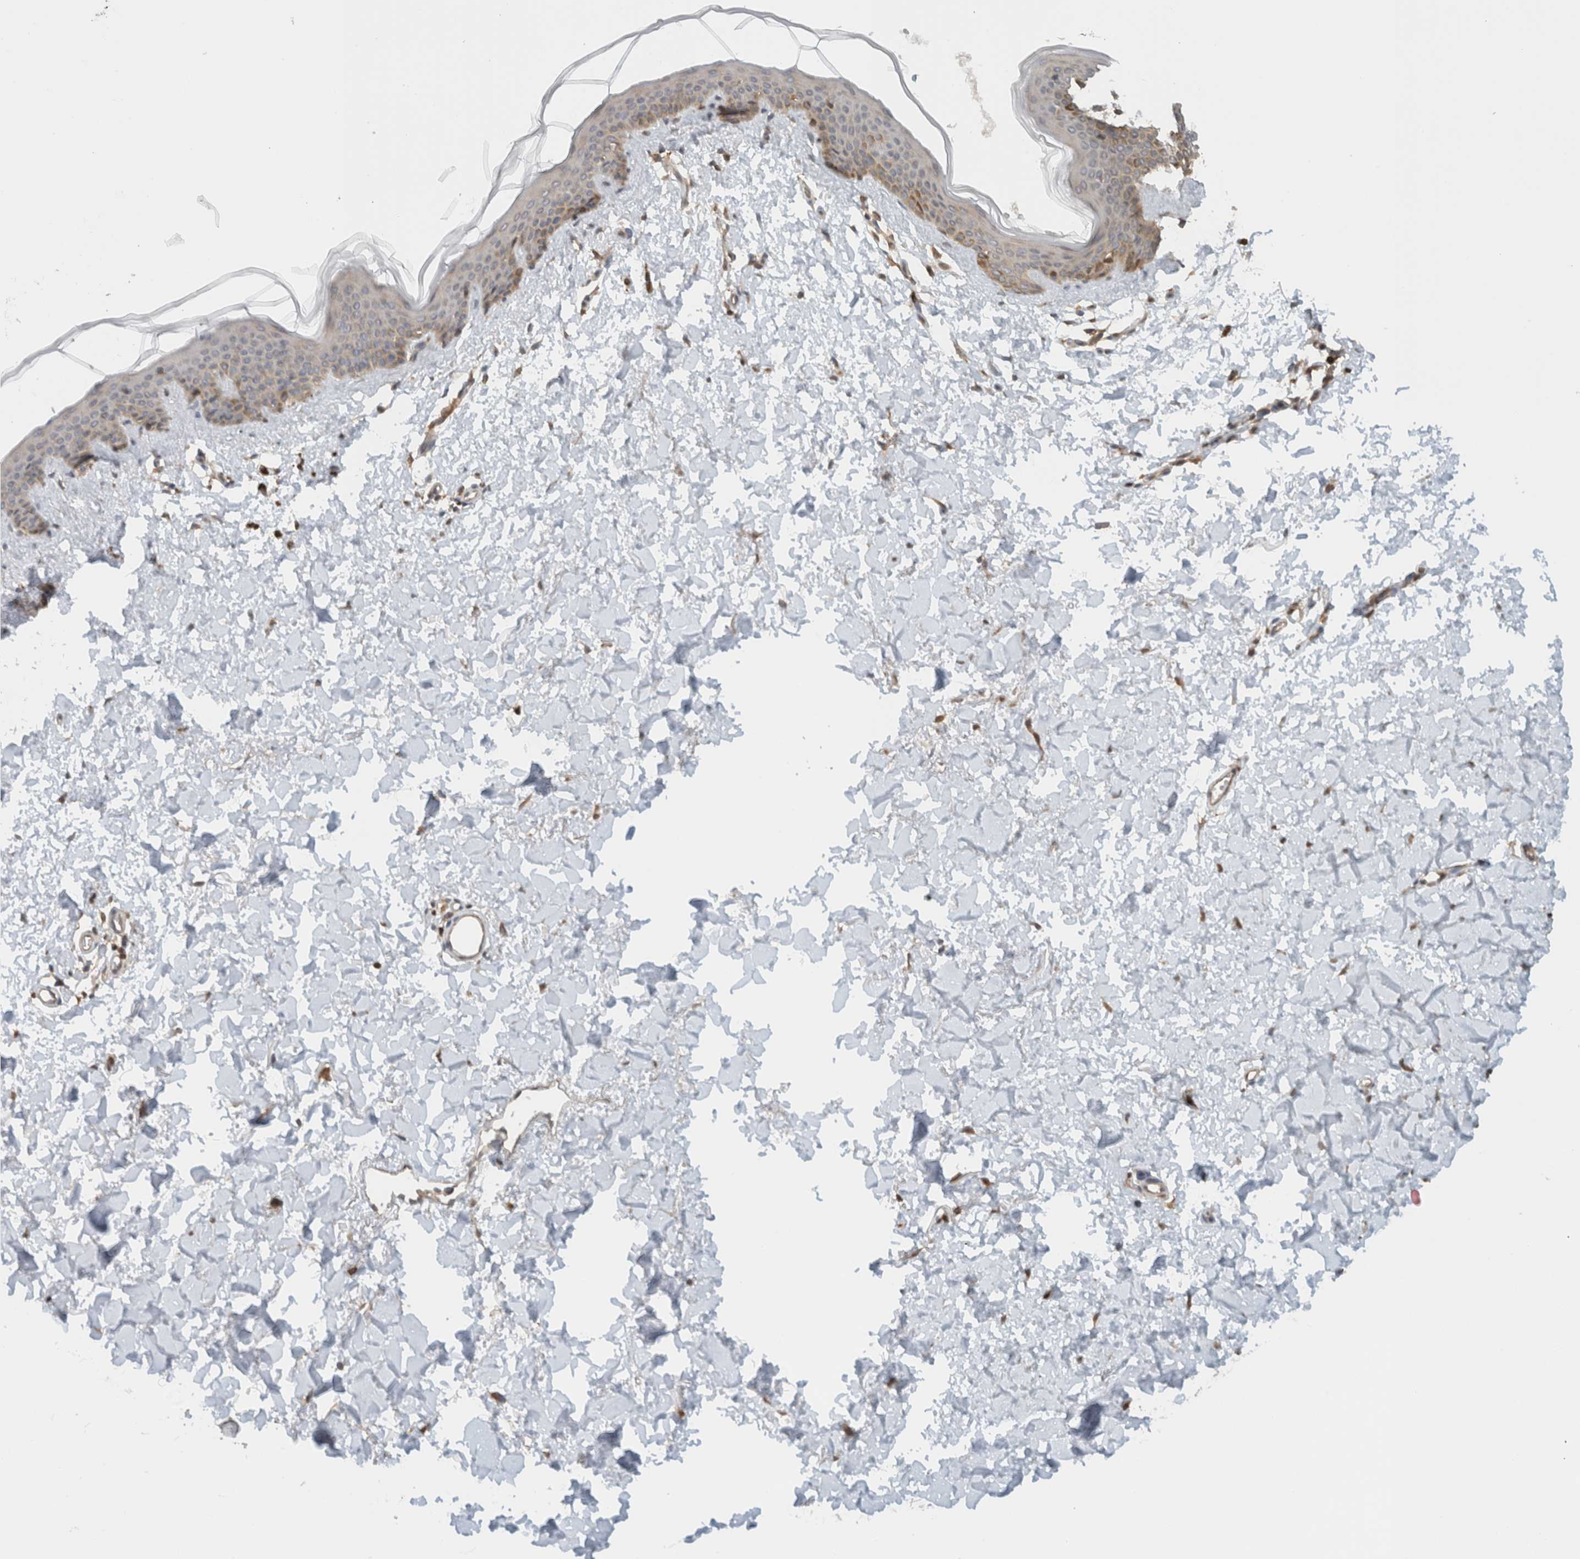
{"staining": {"intensity": "moderate", "quantity": ">75%", "location": "cytoplasmic/membranous"}, "tissue": "skin", "cell_type": "Fibroblasts", "image_type": "normal", "snomed": [{"axis": "morphology", "description": "Normal tissue, NOS"}, {"axis": "topography", "description": "Skin"}], "caption": "A medium amount of moderate cytoplasmic/membranous staining is seen in about >75% of fibroblasts in unremarkable skin.", "gene": "ARFGEF2", "patient": {"sex": "female", "age": 46}}